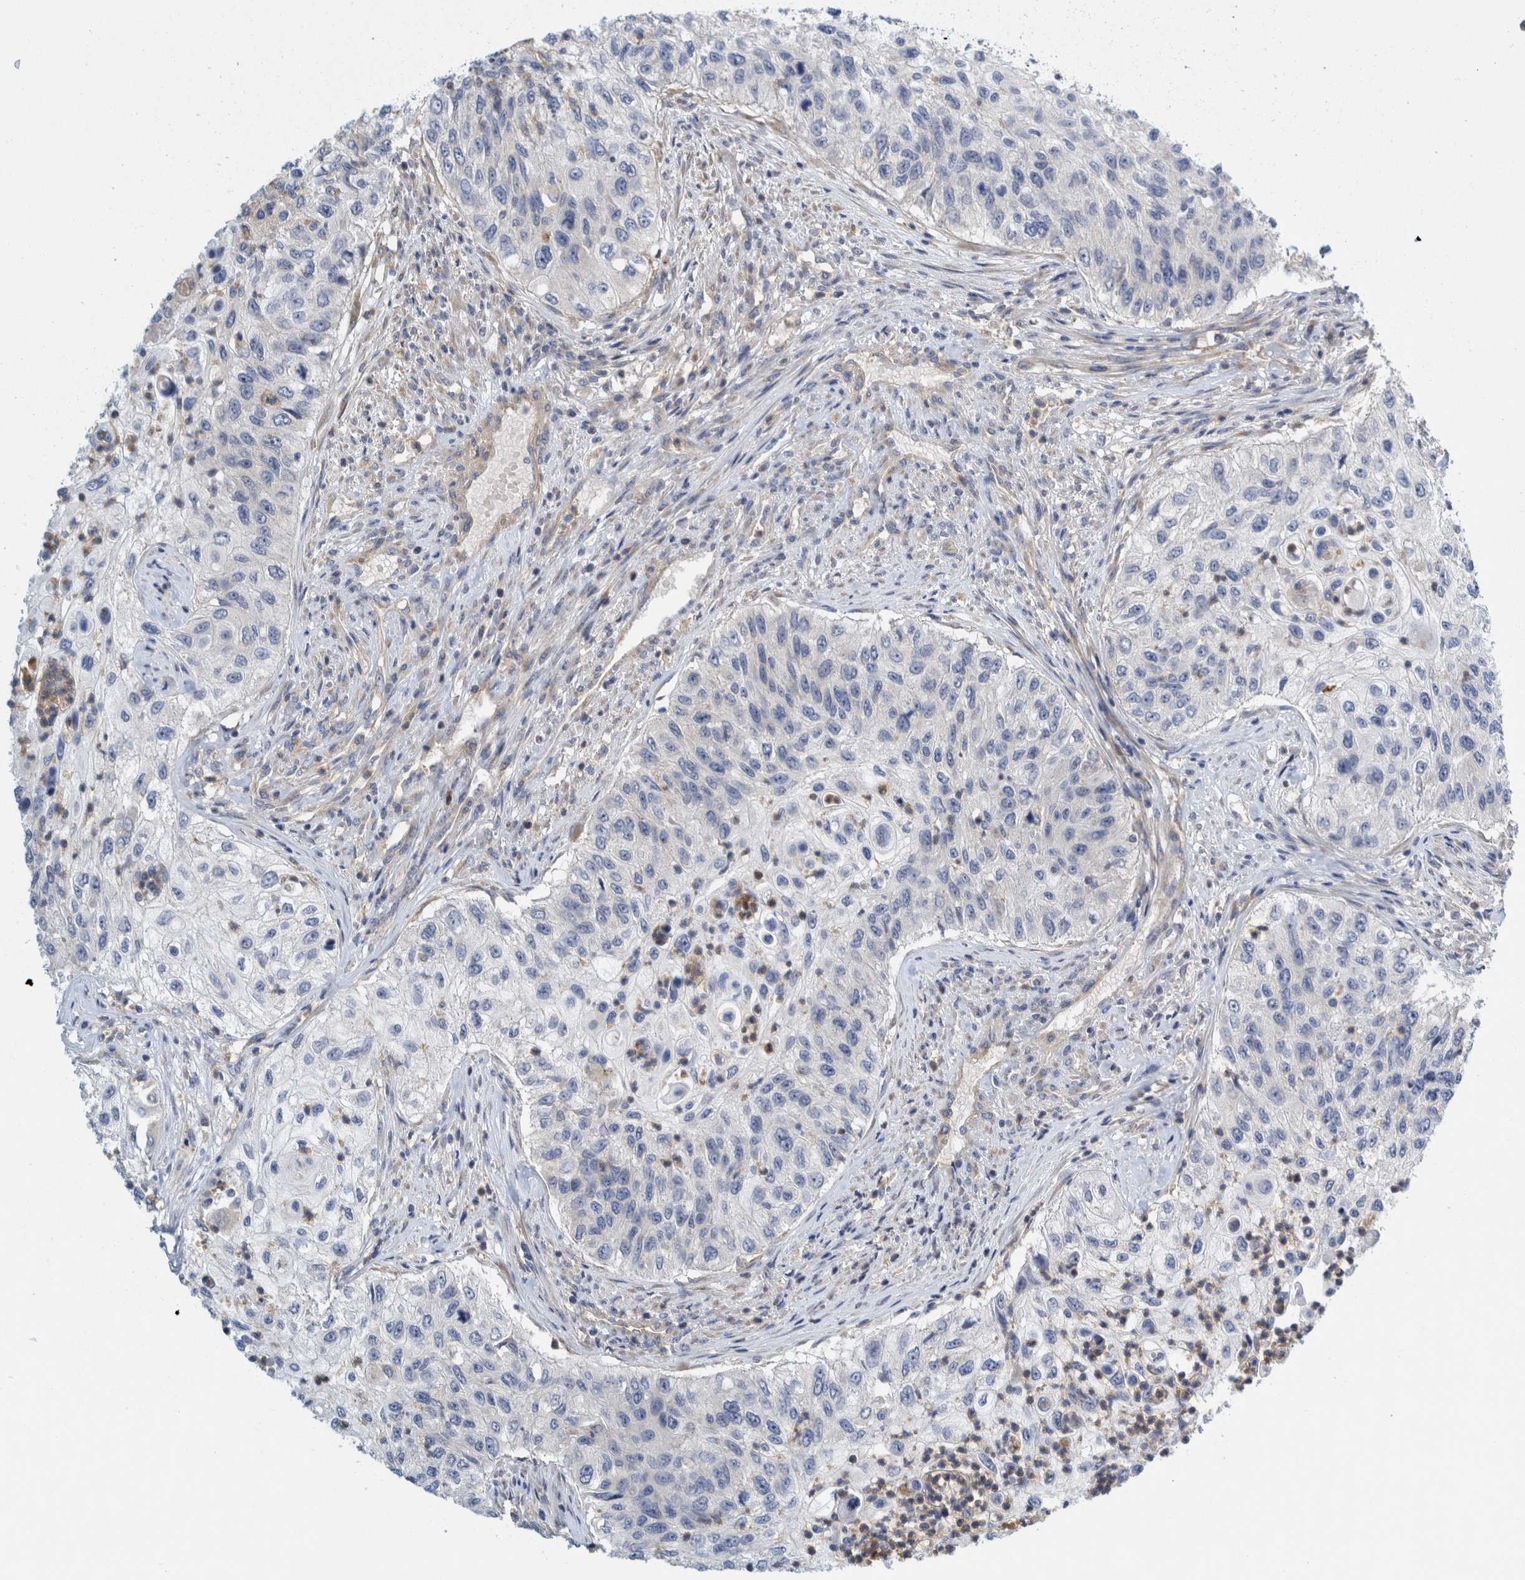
{"staining": {"intensity": "negative", "quantity": "none", "location": "none"}, "tissue": "urothelial cancer", "cell_type": "Tumor cells", "image_type": "cancer", "snomed": [{"axis": "morphology", "description": "Urothelial carcinoma, High grade"}, {"axis": "topography", "description": "Urinary bladder"}], "caption": "Urothelial cancer was stained to show a protein in brown. There is no significant positivity in tumor cells.", "gene": "ZNF324B", "patient": {"sex": "female", "age": 60}}